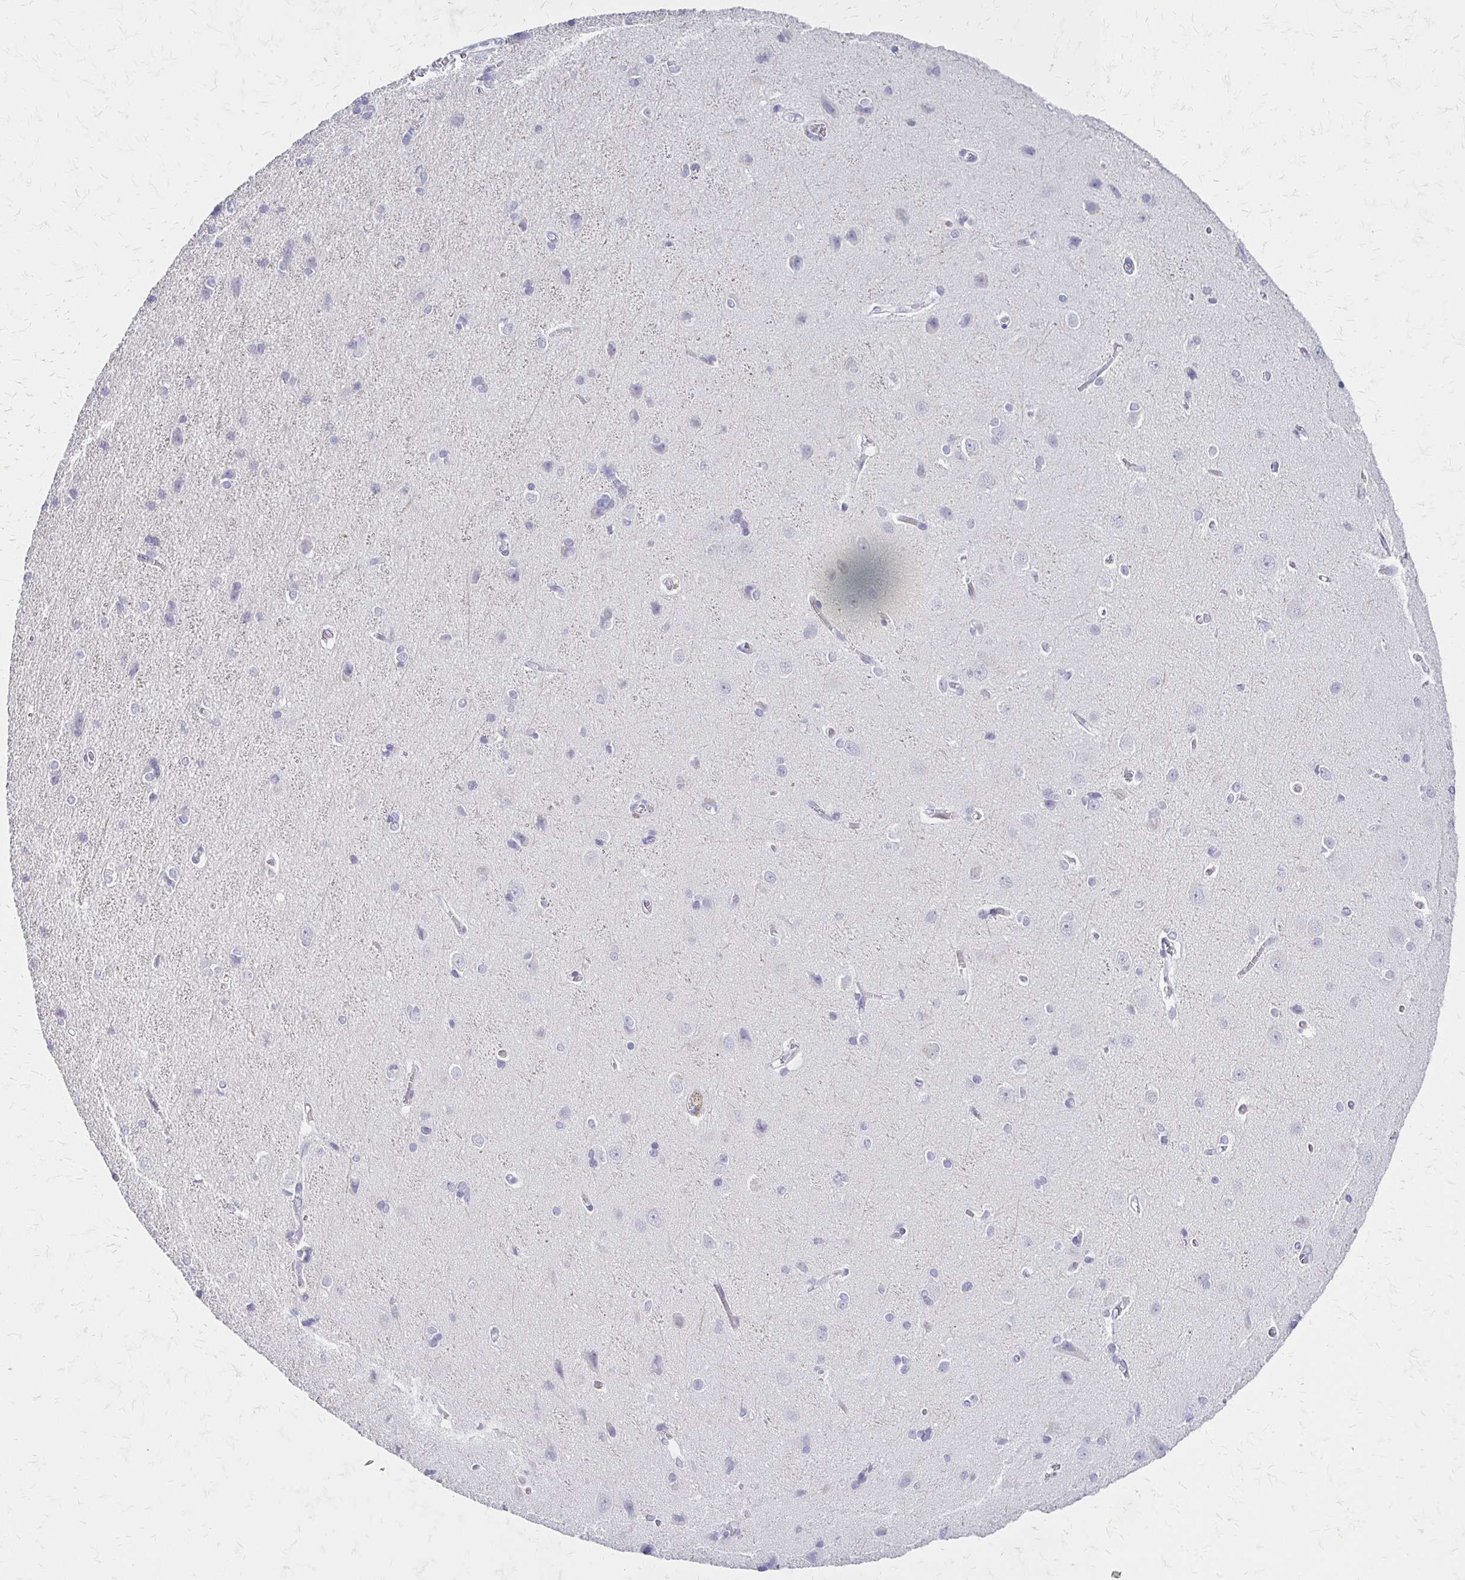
{"staining": {"intensity": "negative", "quantity": "none", "location": "none"}, "tissue": "cerebral cortex", "cell_type": "Endothelial cells", "image_type": "normal", "snomed": [{"axis": "morphology", "description": "Normal tissue, NOS"}, {"axis": "topography", "description": "Cerebral cortex"}], "caption": "This is an IHC histopathology image of benign human cerebral cortex. There is no staining in endothelial cells.", "gene": "IVL", "patient": {"sex": "male", "age": 37}}